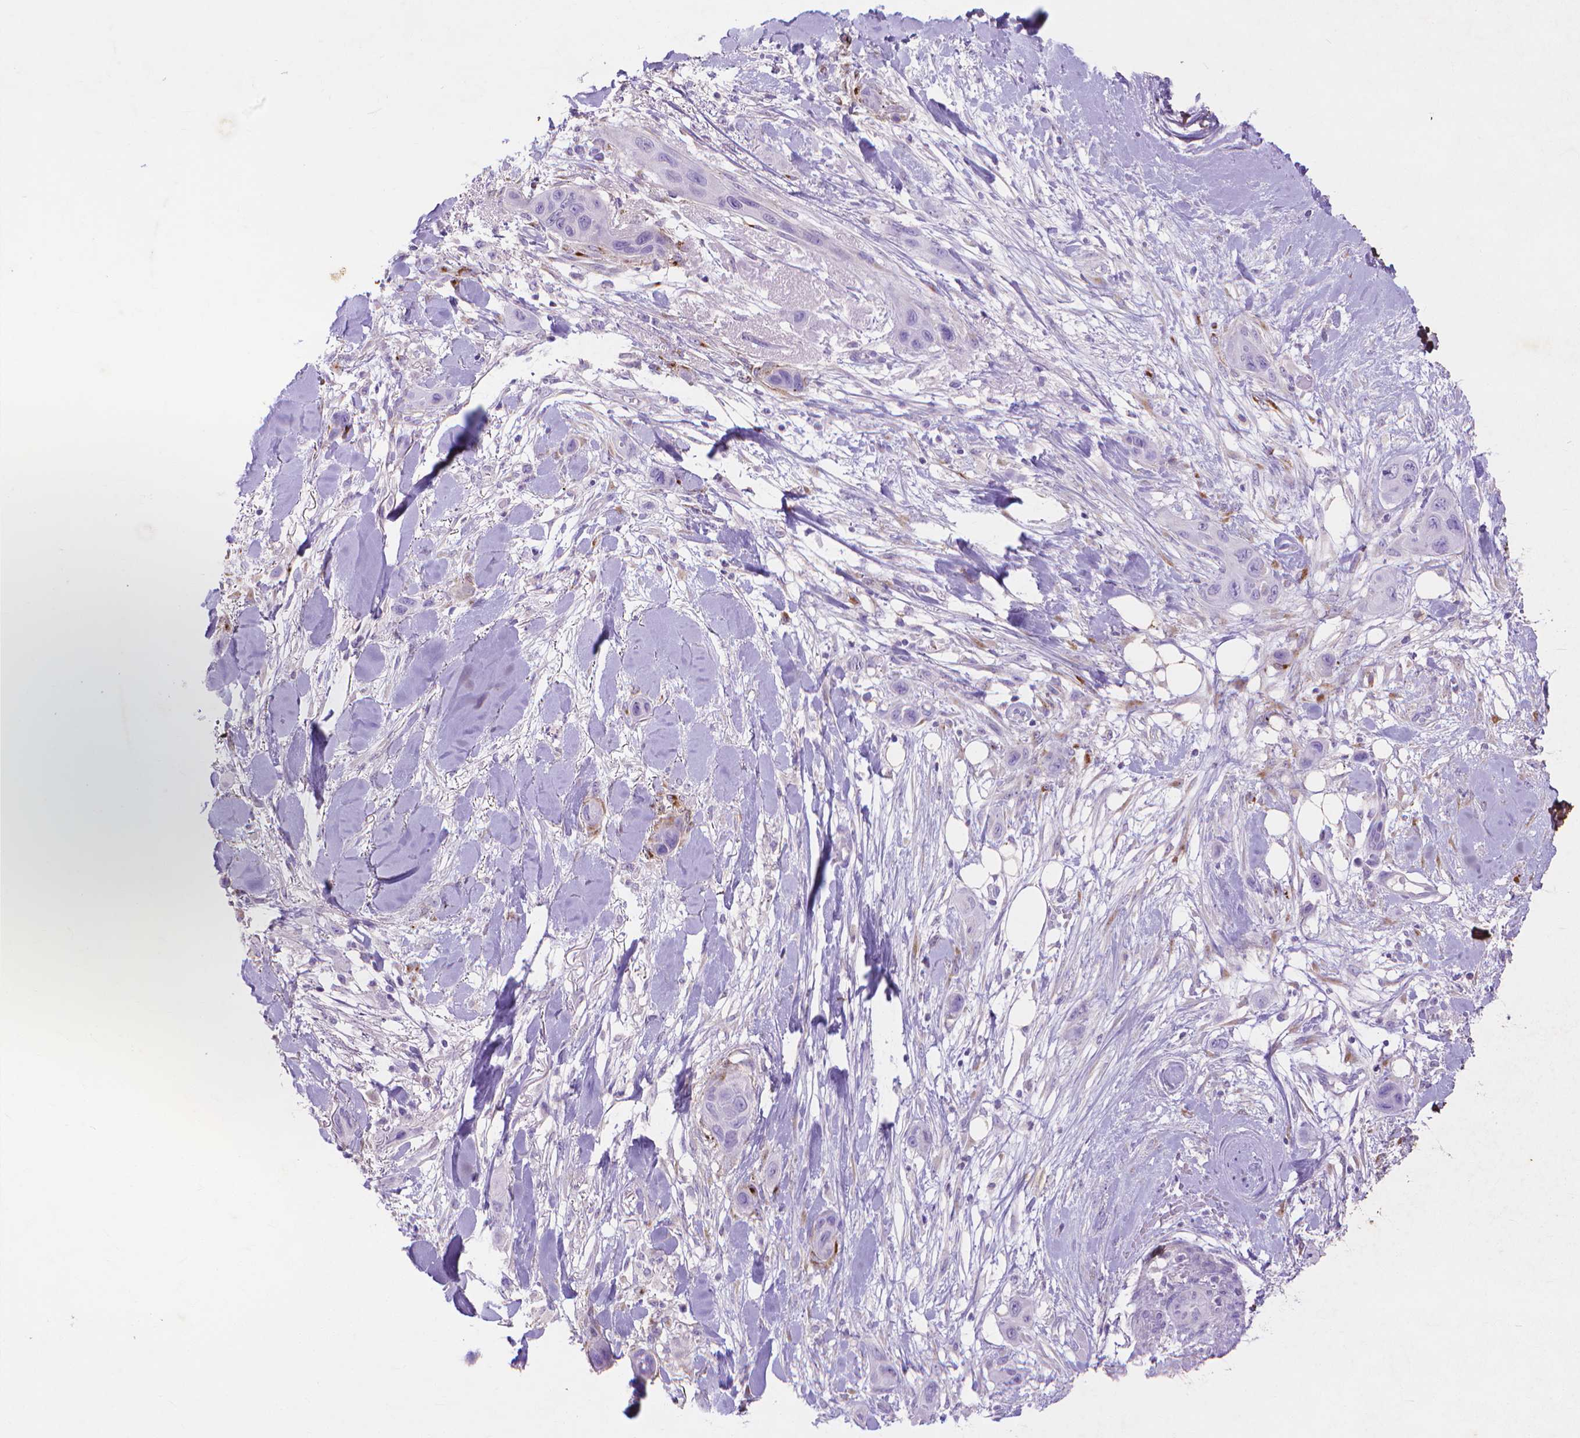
{"staining": {"intensity": "negative", "quantity": "none", "location": "none"}, "tissue": "skin cancer", "cell_type": "Tumor cells", "image_type": "cancer", "snomed": [{"axis": "morphology", "description": "Squamous cell carcinoma, NOS"}, {"axis": "topography", "description": "Skin"}], "caption": "Histopathology image shows no significant protein positivity in tumor cells of skin cancer (squamous cell carcinoma).", "gene": "MMP11", "patient": {"sex": "male", "age": 79}}